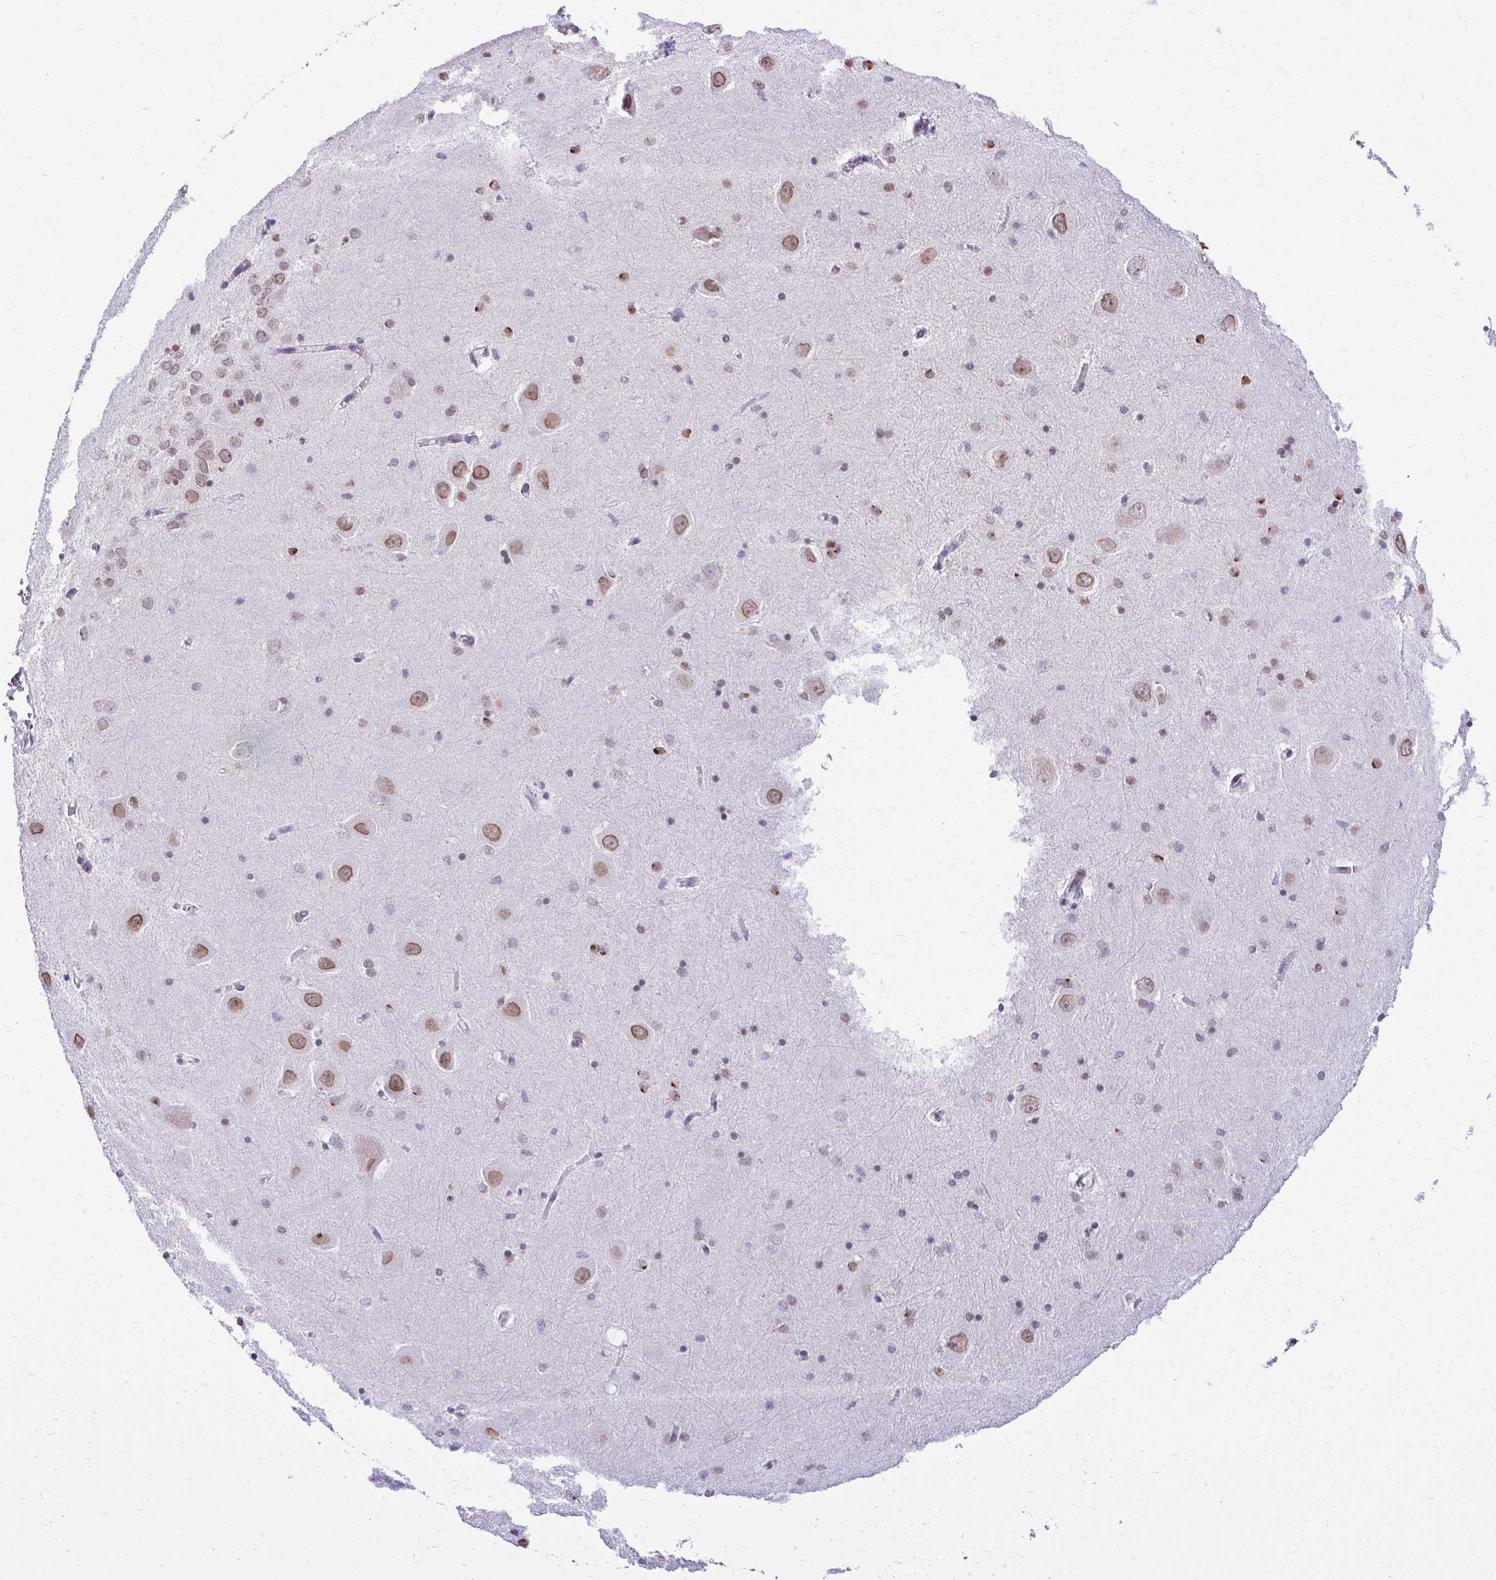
{"staining": {"intensity": "moderate", "quantity": "<25%", "location": "nuclear"}, "tissue": "hippocampus", "cell_type": "Glial cells", "image_type": "normal", "snomed": [{"axis": "morphology", "description": "Normal tissue, NOS"}, {"axis": "topography", "description": "Hippocampus"}], "caption": "IHC of unremarkable human hippocampus reveals low levels of moderate nuclear positivity in about <25% of glial cells. The protein of interest is stained brown, and the nuclei are stained in blue (DAB (3,3'-diaminobenzidine) IHC with brightfield microscopy, high magnification).", "gene": "BANF1", "patient": {"sex": "male", "age": 58}}